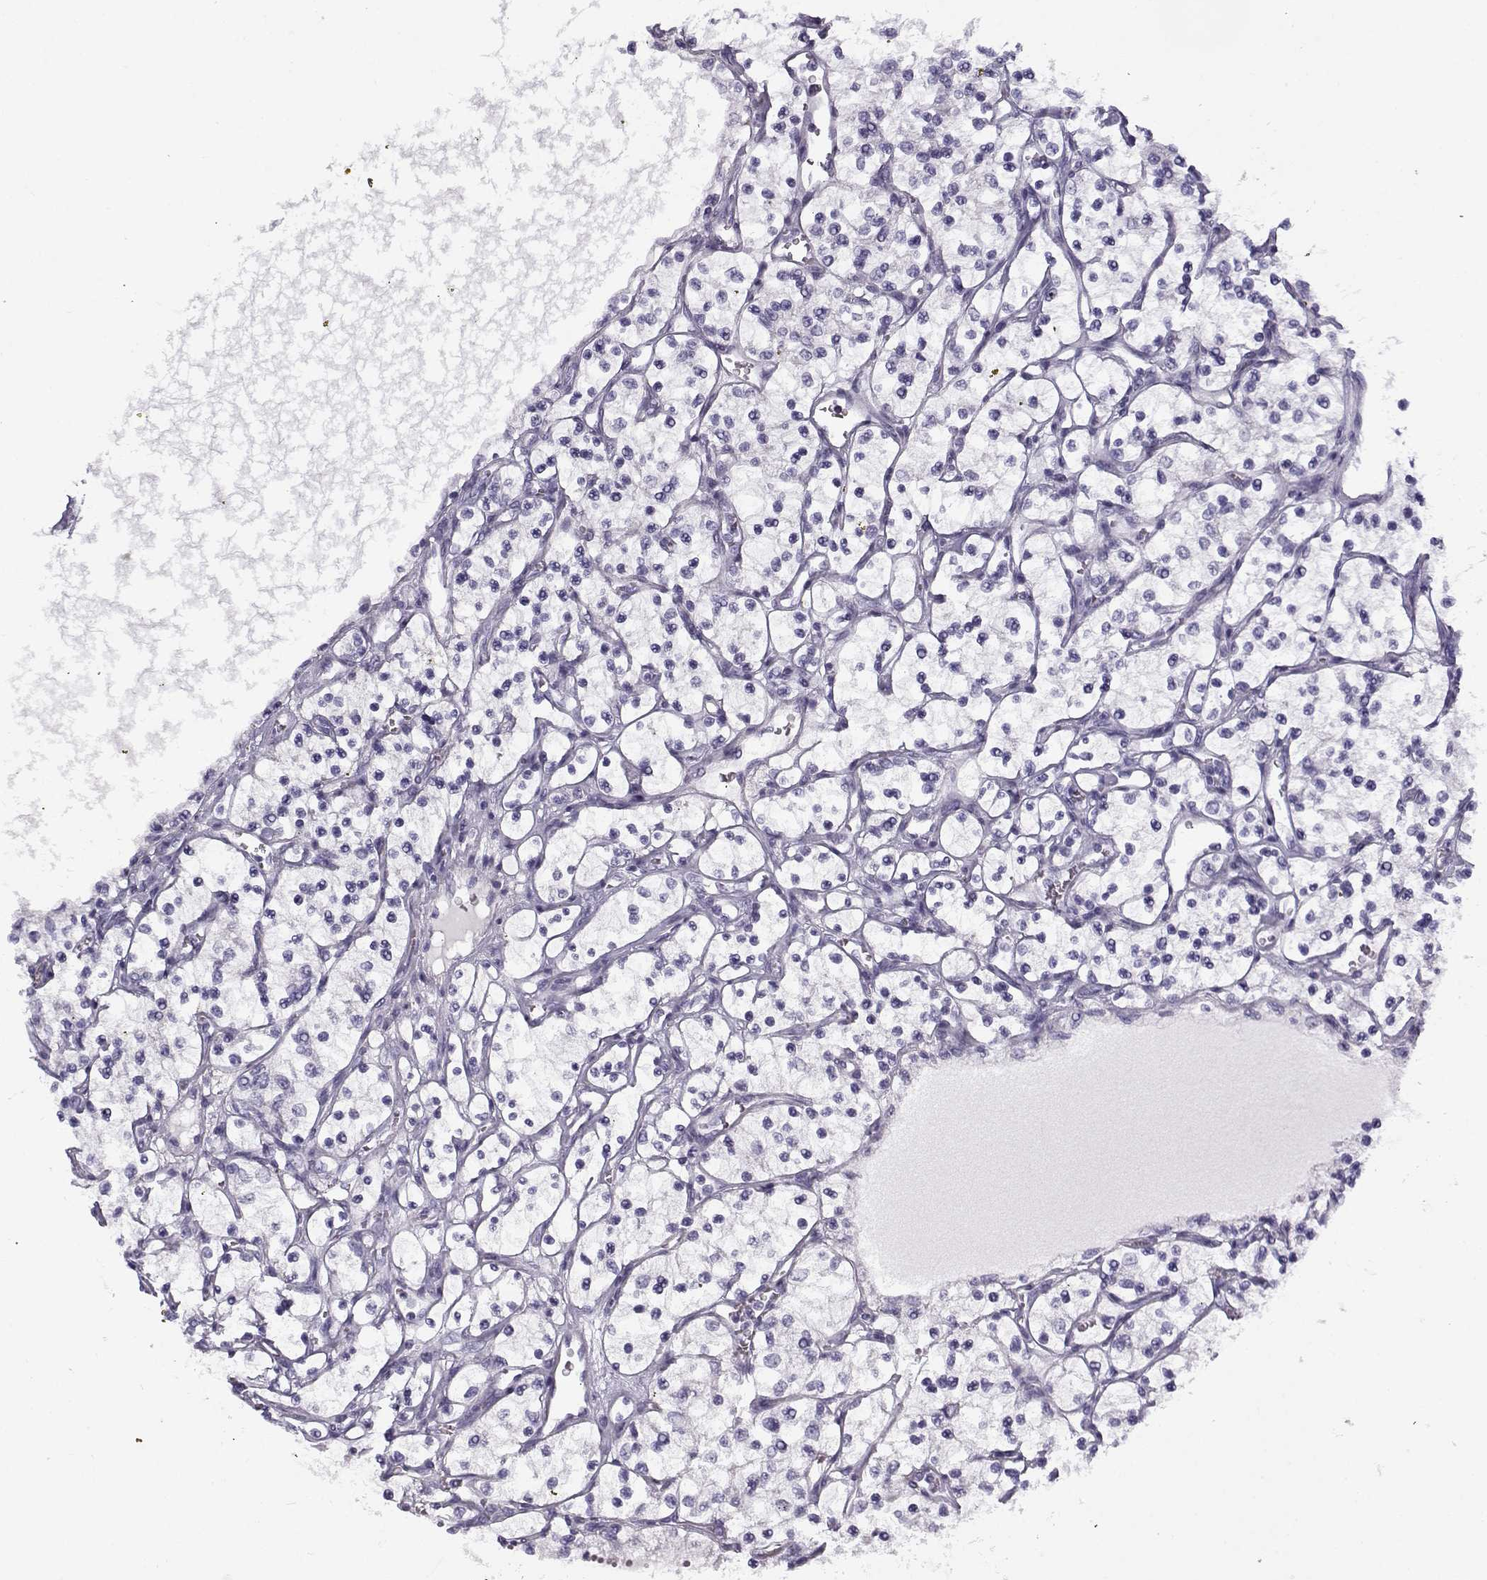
{"staining": {"intensity": "negative", "quantity": "none", "location": "none"}, "tissue": "renal cancer", "cell_type": "Tumor cells", "image_type": "cancer", "snomed": [{"axis": "morphology", "description": "Adenocarcinoma, NOS"}, {"axis": "topography", "description": "Kidney"}], "caption": "Immunohistochemical staining of renal cancer exhibits no significant positivity in tumor cells. (DAB immunohistochemistry, high magnification).", "gene": "GTSF1L", "patient": {"sex": "female", "age": 69}}